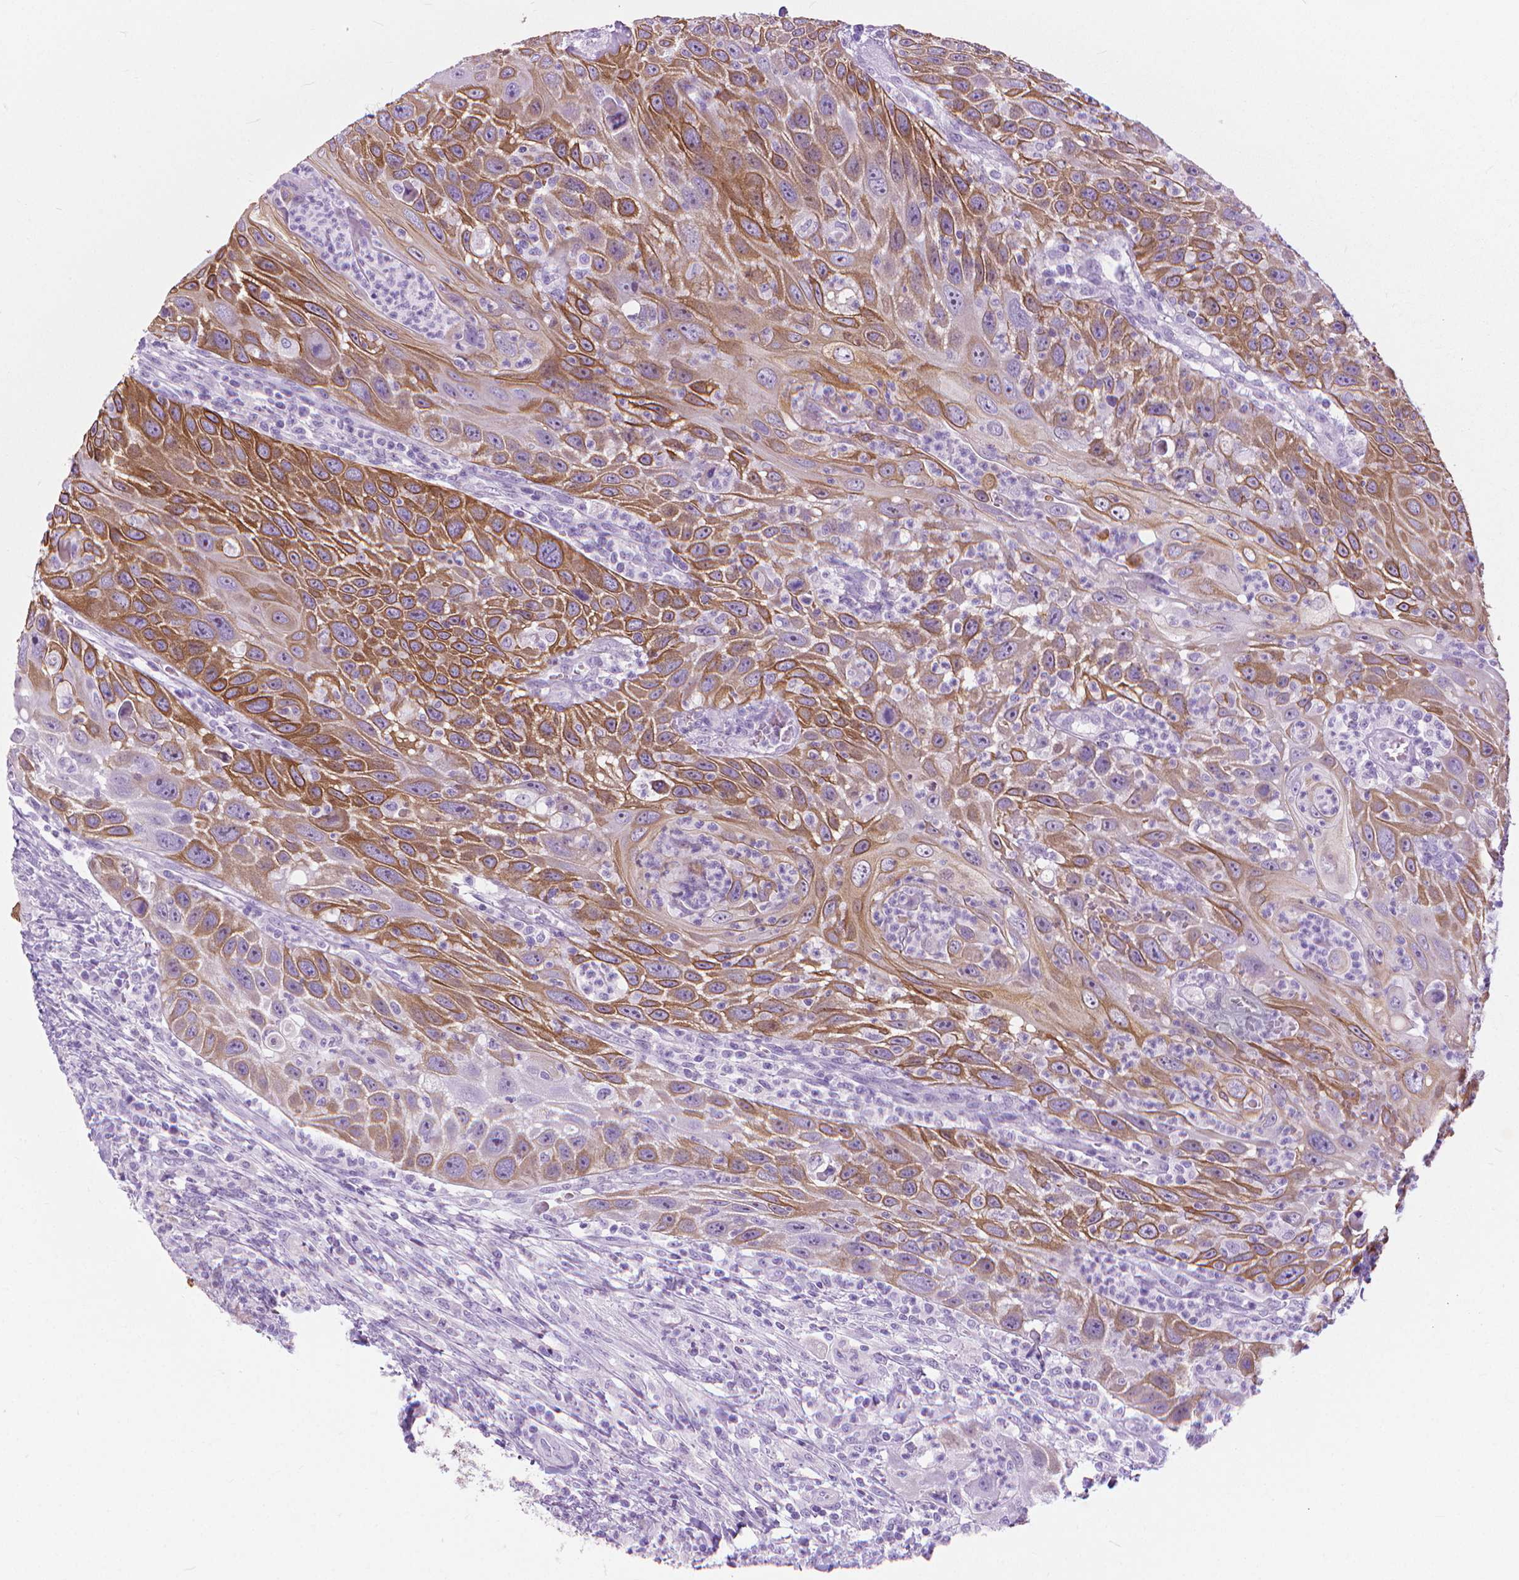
{"staining": {"intensity": "moderate", "quantity": ">75%", "location": "cytoplasmic/membranous"}, "tissue": "head and neck cancer", "cell_type": "Tumor cells", "image_type": "cancer", "snomed": [{"axis": "morphology", "description": "Squamous cell carcinoma, NOS"}, {"axis": "topography", "description": "Head-Neck"}], "caption": "Head and neck squamous cell carcinoma stained with a brown dye displays moderate cytoplasmic/membranous positive positivity in approximately >75% of tumor cells.", "gene": "HTR2B", "patient": {"sex": "male", "age": 69}}